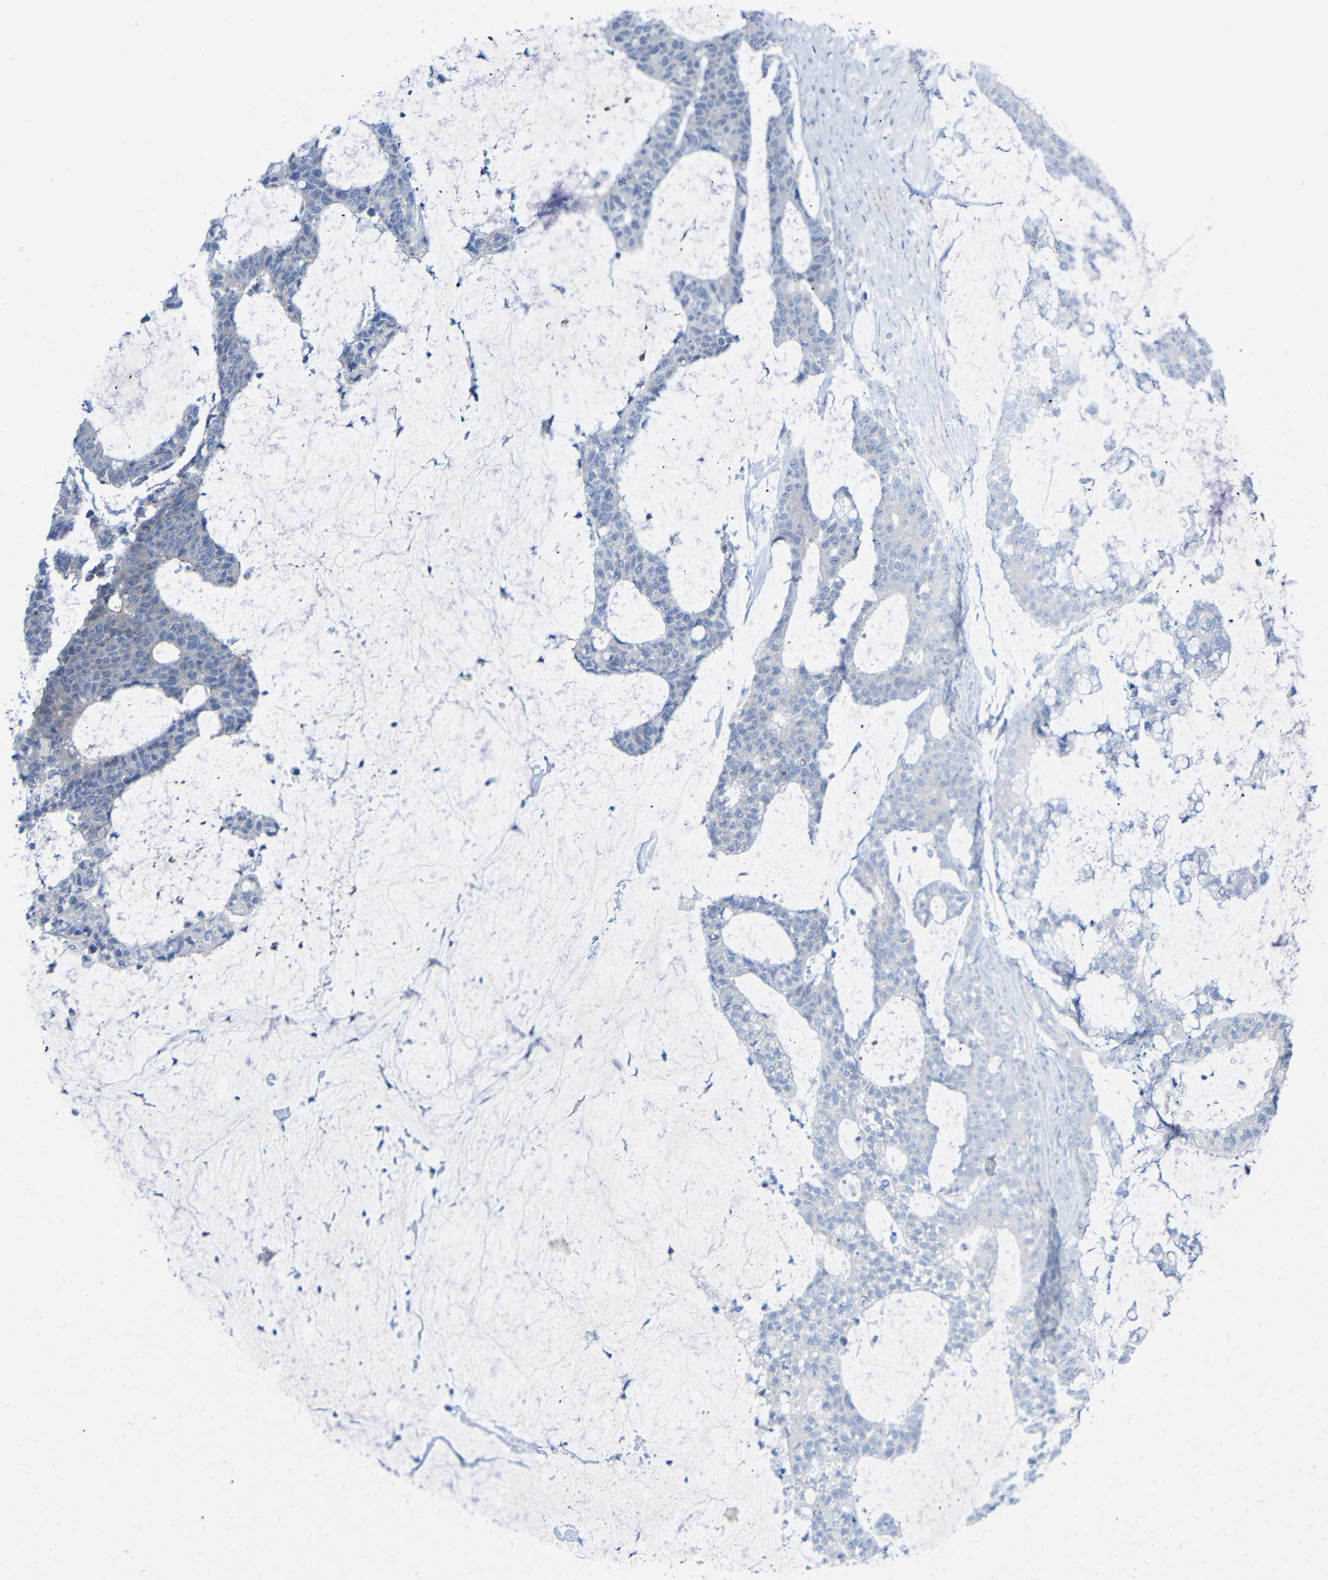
{"staining": {"intensity": "negative", "quantity": "none", "location": "none"}, "tissue": "colorectal cancer", "cell_type": "Tumor cells", "image_type": "cancer", "snomed": [{"axis": "morphology", "description": "Adenocarcinoma, NOS"}, {"axis": "topography", "description": "Colon"}], "caption": "DAB immunohistochemical staining of colorectal cancer demonstrates no significant expression in tumor cells.", "gene": "CMTM1", "patient": {"sex": "female", "age": 84}}